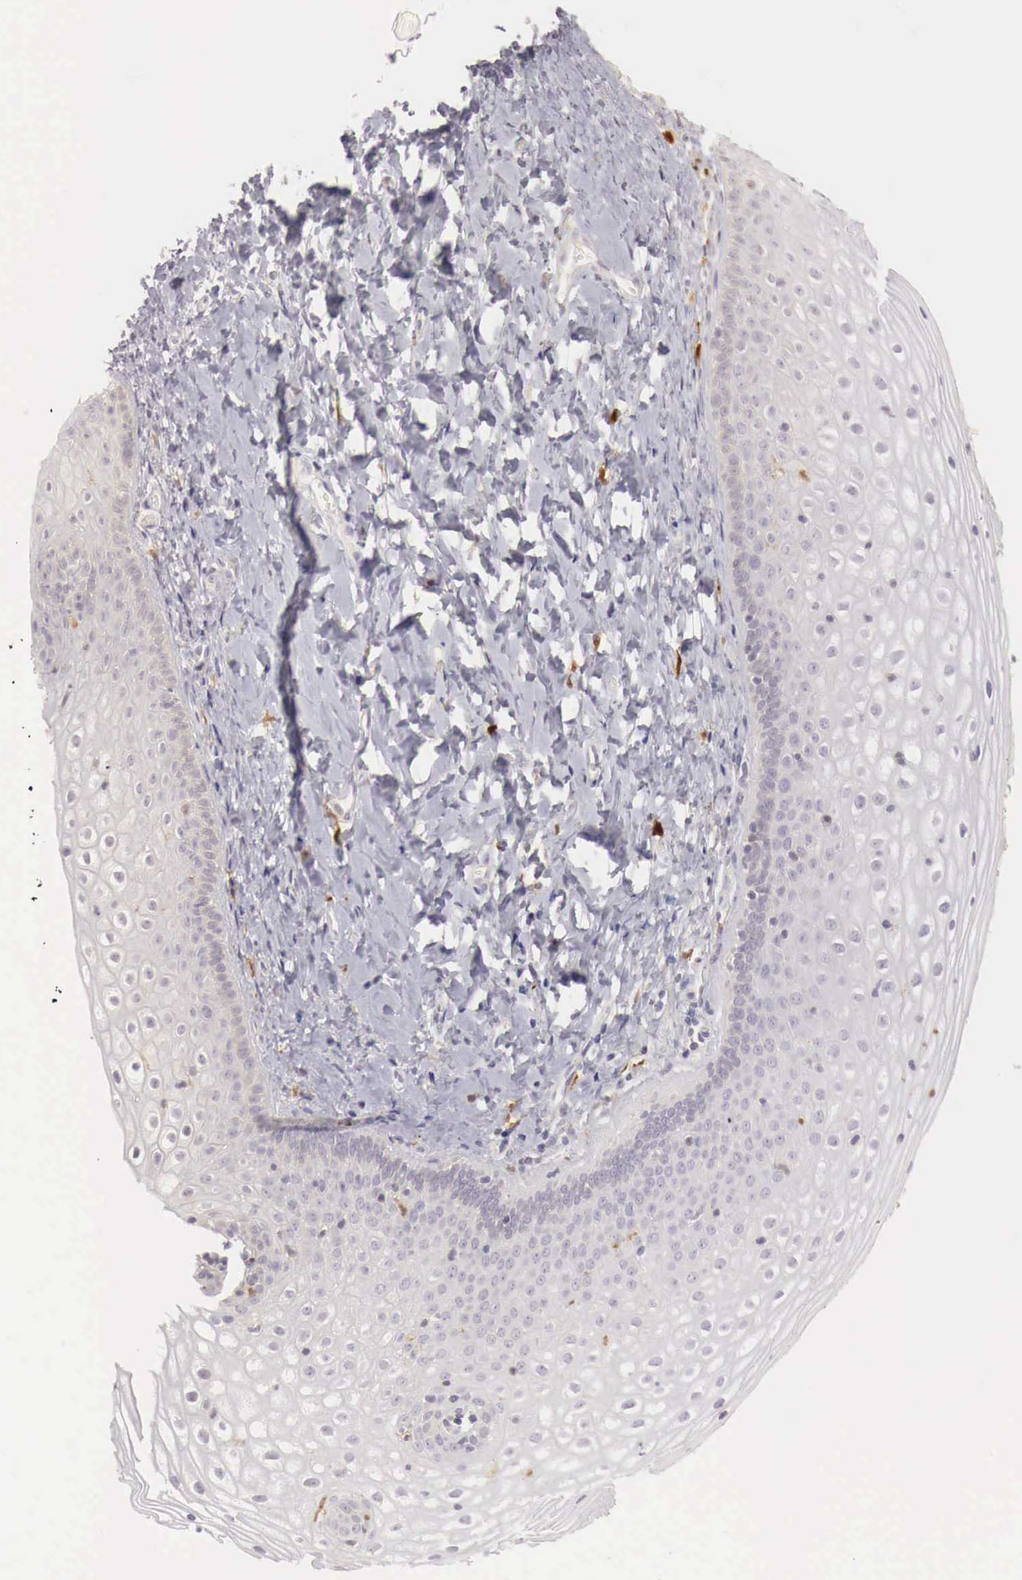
{"staining": {"intensity": "negative", "quantity": "none", "location": "none"}, "tissue": "cervix", "cell_type": "Glandular cells", "image_type": "normal", "snomed": [{"axis": "morphology", "description": "Normal tissue, NOS"}, {"axis": "topography", "description": "Cervix"}], "caption": "A high-resolution photomicrograph shows IHC staining of benign cervix, which demonstrates no significant staining in glandular cells. (IHC, brightfield microscopy, high magnification).", "gene": "RENBP", "patient": {"sex": "female", "age": 53}}